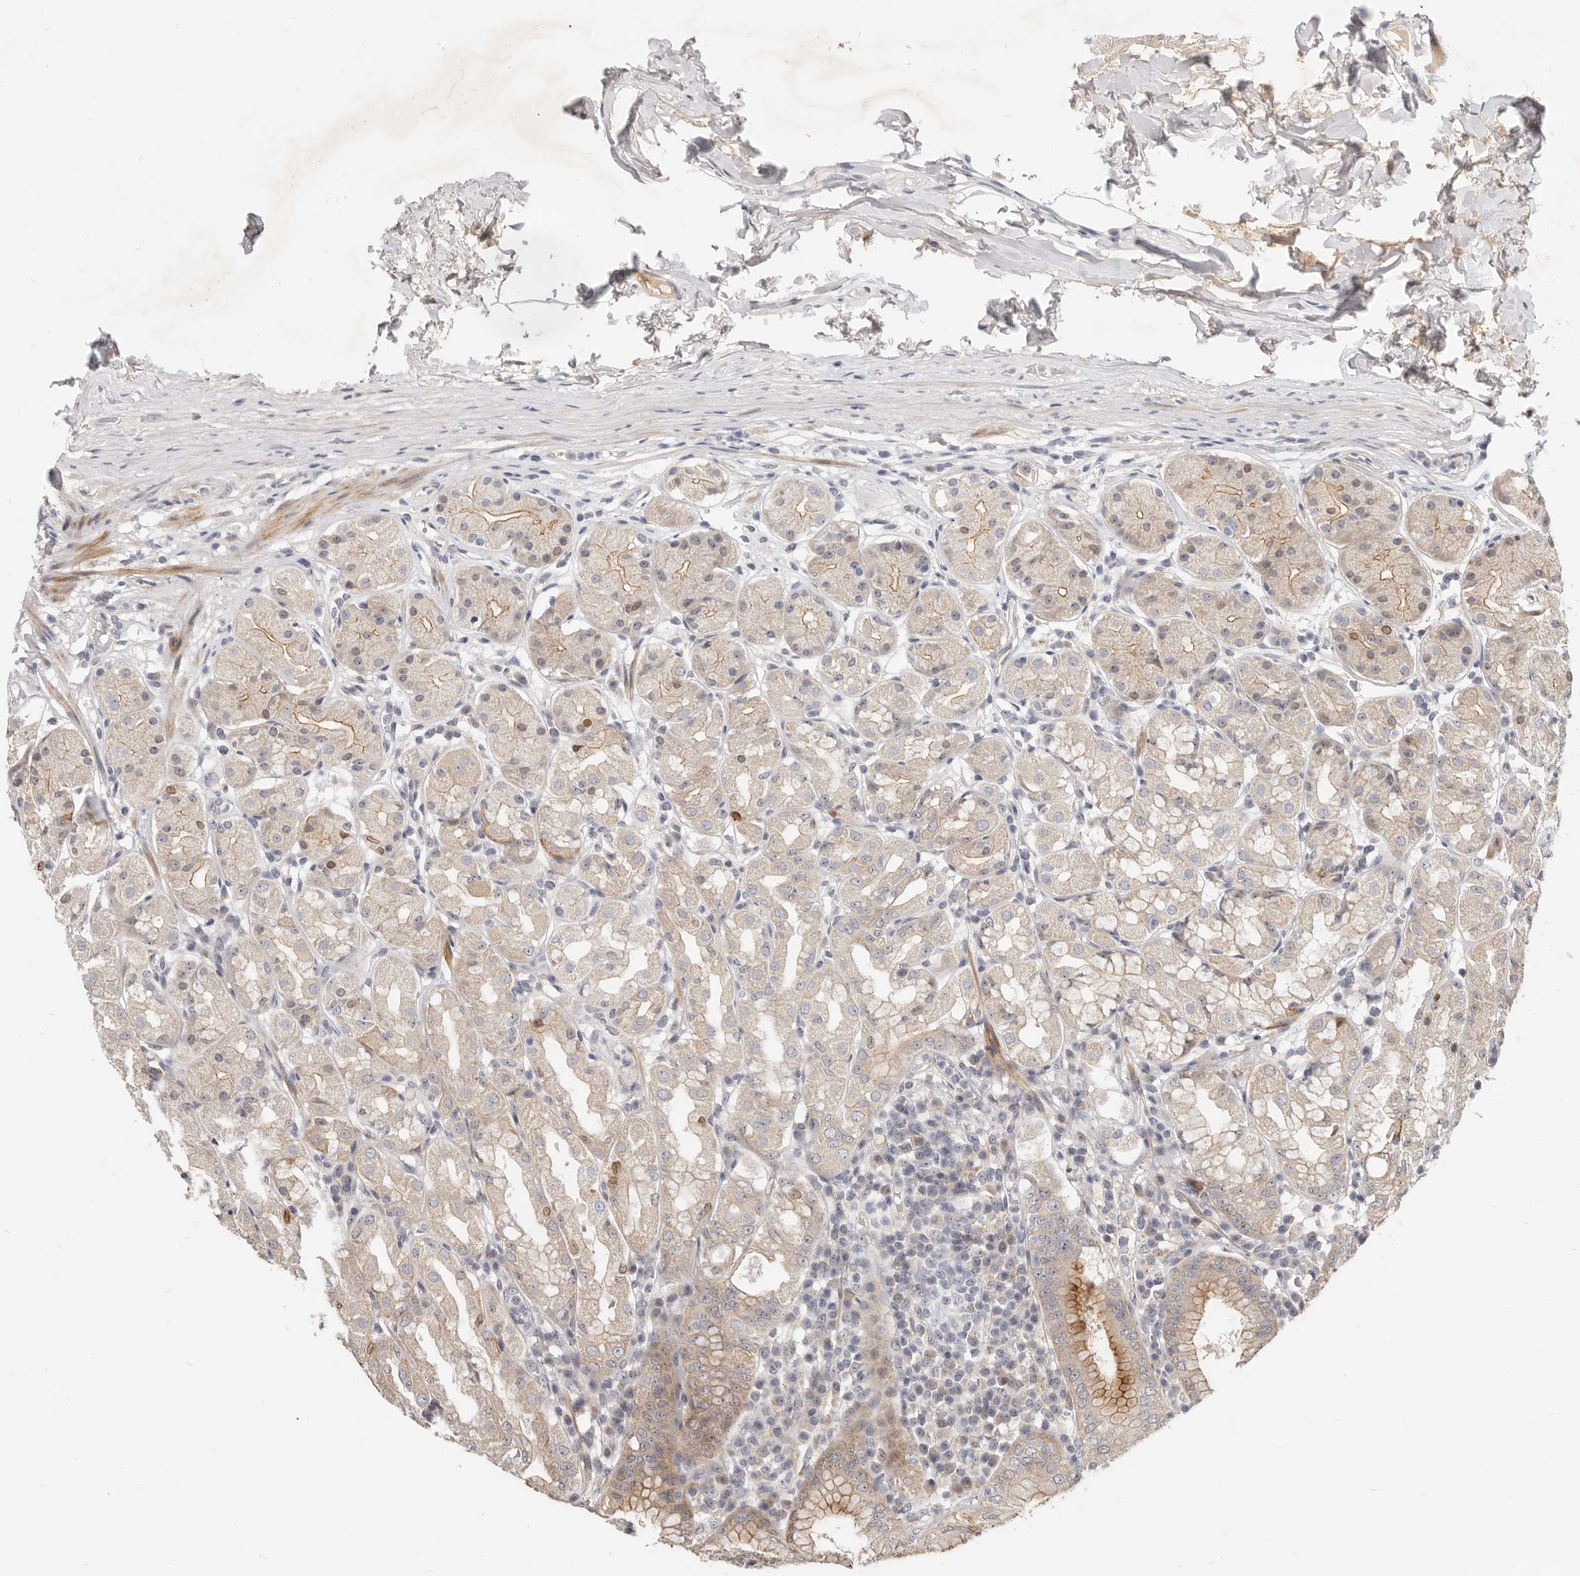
{"staining": {"intensity": "moderate", "quantity": "<25%", "location": "cytoplasmic/membranous,nuclear"}, "tissue": "stomach", "cell_type": "Glandular cells", "image_type": "normal", "snomed": [{"axis": "morphology", "description": "Normal tissue, NOS"}, {"axis": "topography", "description": "Stomach"}, {"axis": "topography", "description": "Stomach, lower"}], "caption": "Protein staining exhibits moderate cytoplasmic/membranous,nuclear positivity in about <25% of glandular cells in unremarkable stomach.", "gene": "MICALL2", "patient": {"sex": "female", "age": 56}}